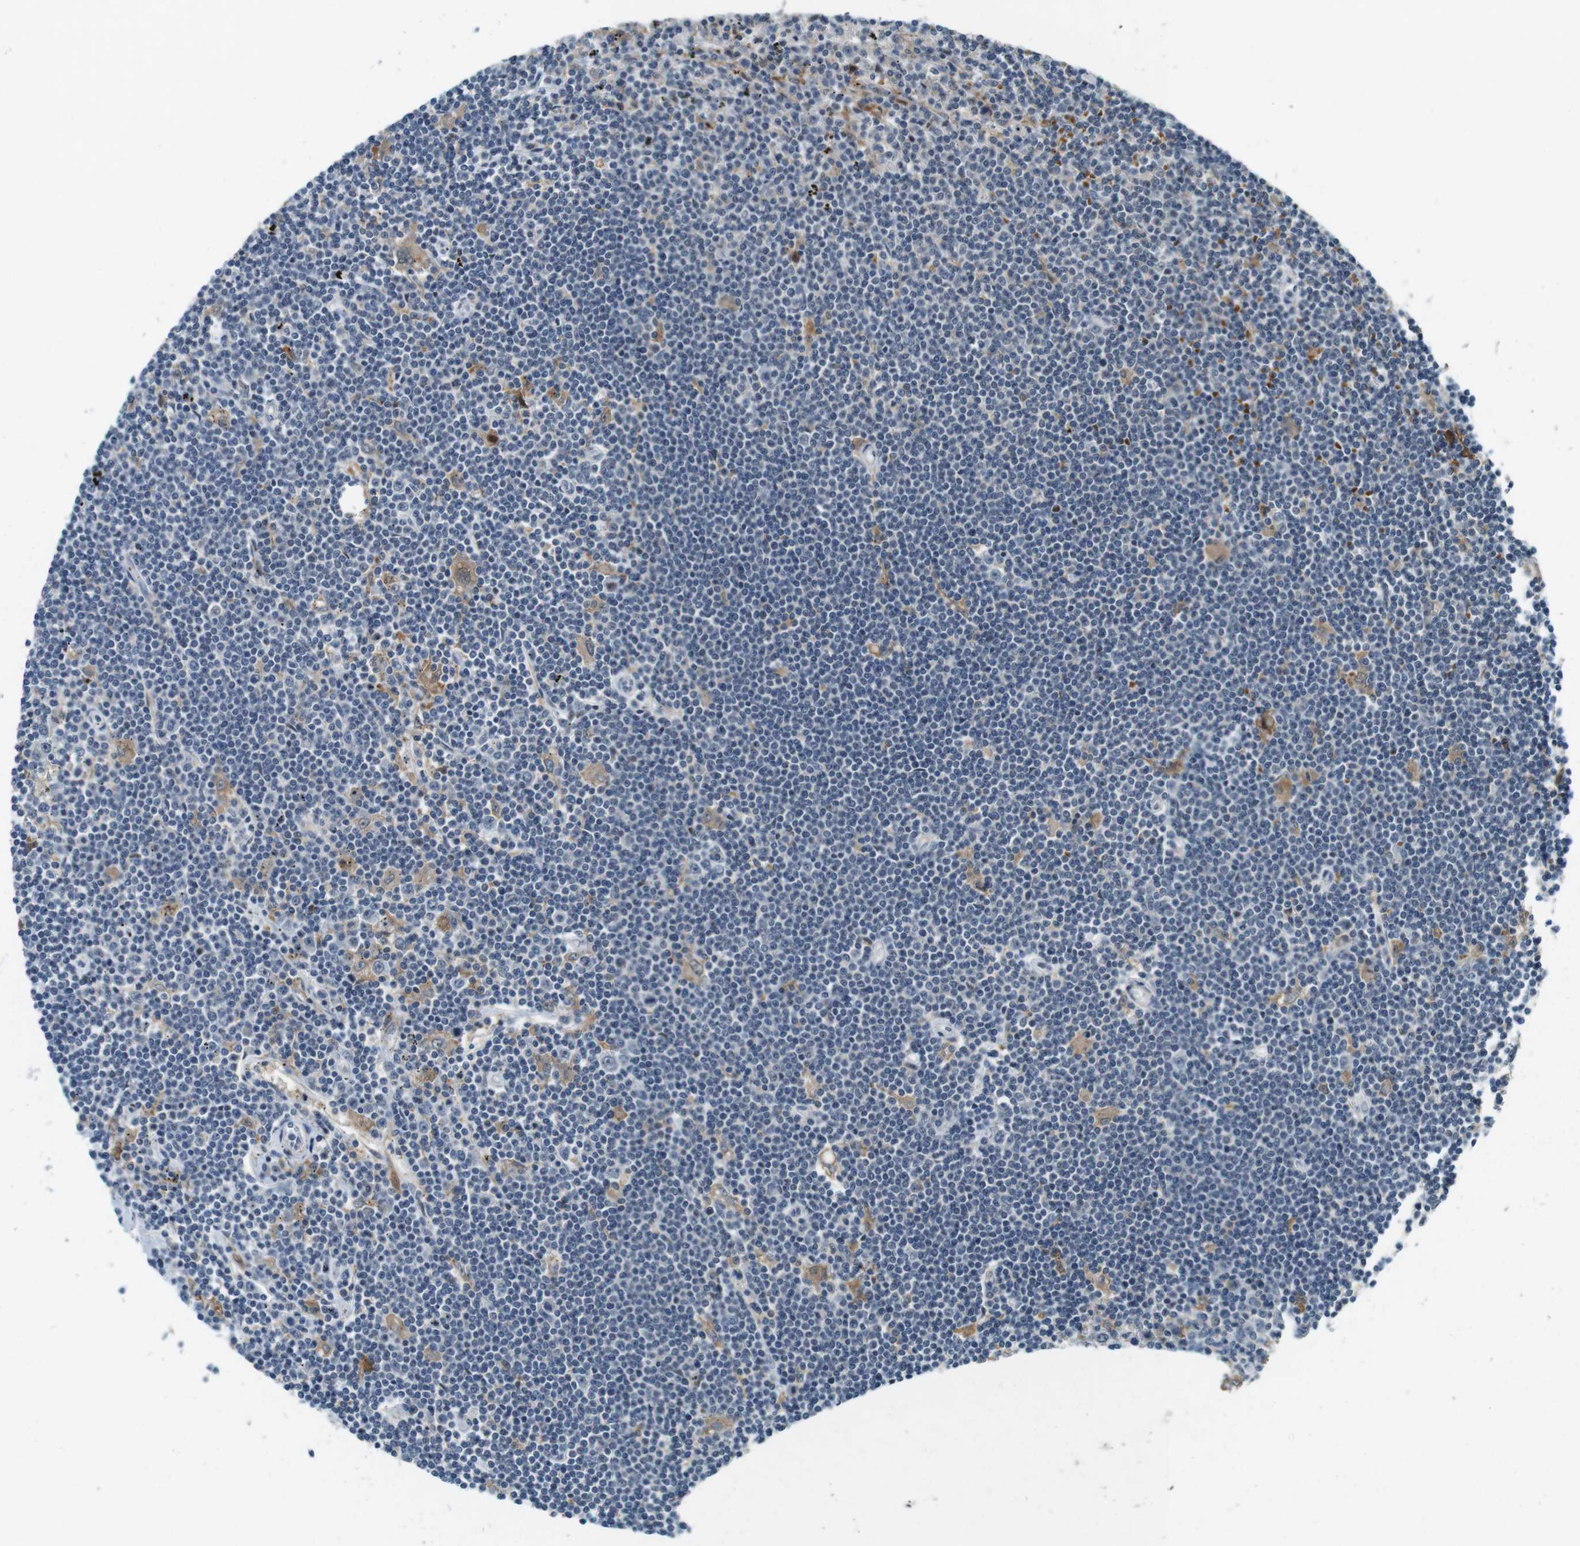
{"staining": {"intensity": "negative", "quantity": "none", "location": "none"}, "tissue": "lymphoma", "cell_type": "Tumor cells", "image_type": "cancer", "snomed": [{"axis": "morphology", "description": "Malignant lymphoma, non-Hodgkin's type, Low grade"}, {"axis": "topography", "description": "Spleen"}], "caption": "Malignant lymphoma, non-Hodgkin's type (low-grade) was stained to show a protein in brown. There is no significant staining in tumor cells. The staining is performed using DAB brown chromogen with nuclei counter-stained in using hematoxylin.", "gene": "CDK14", "patient": {"sex": "male", "age": 76}}